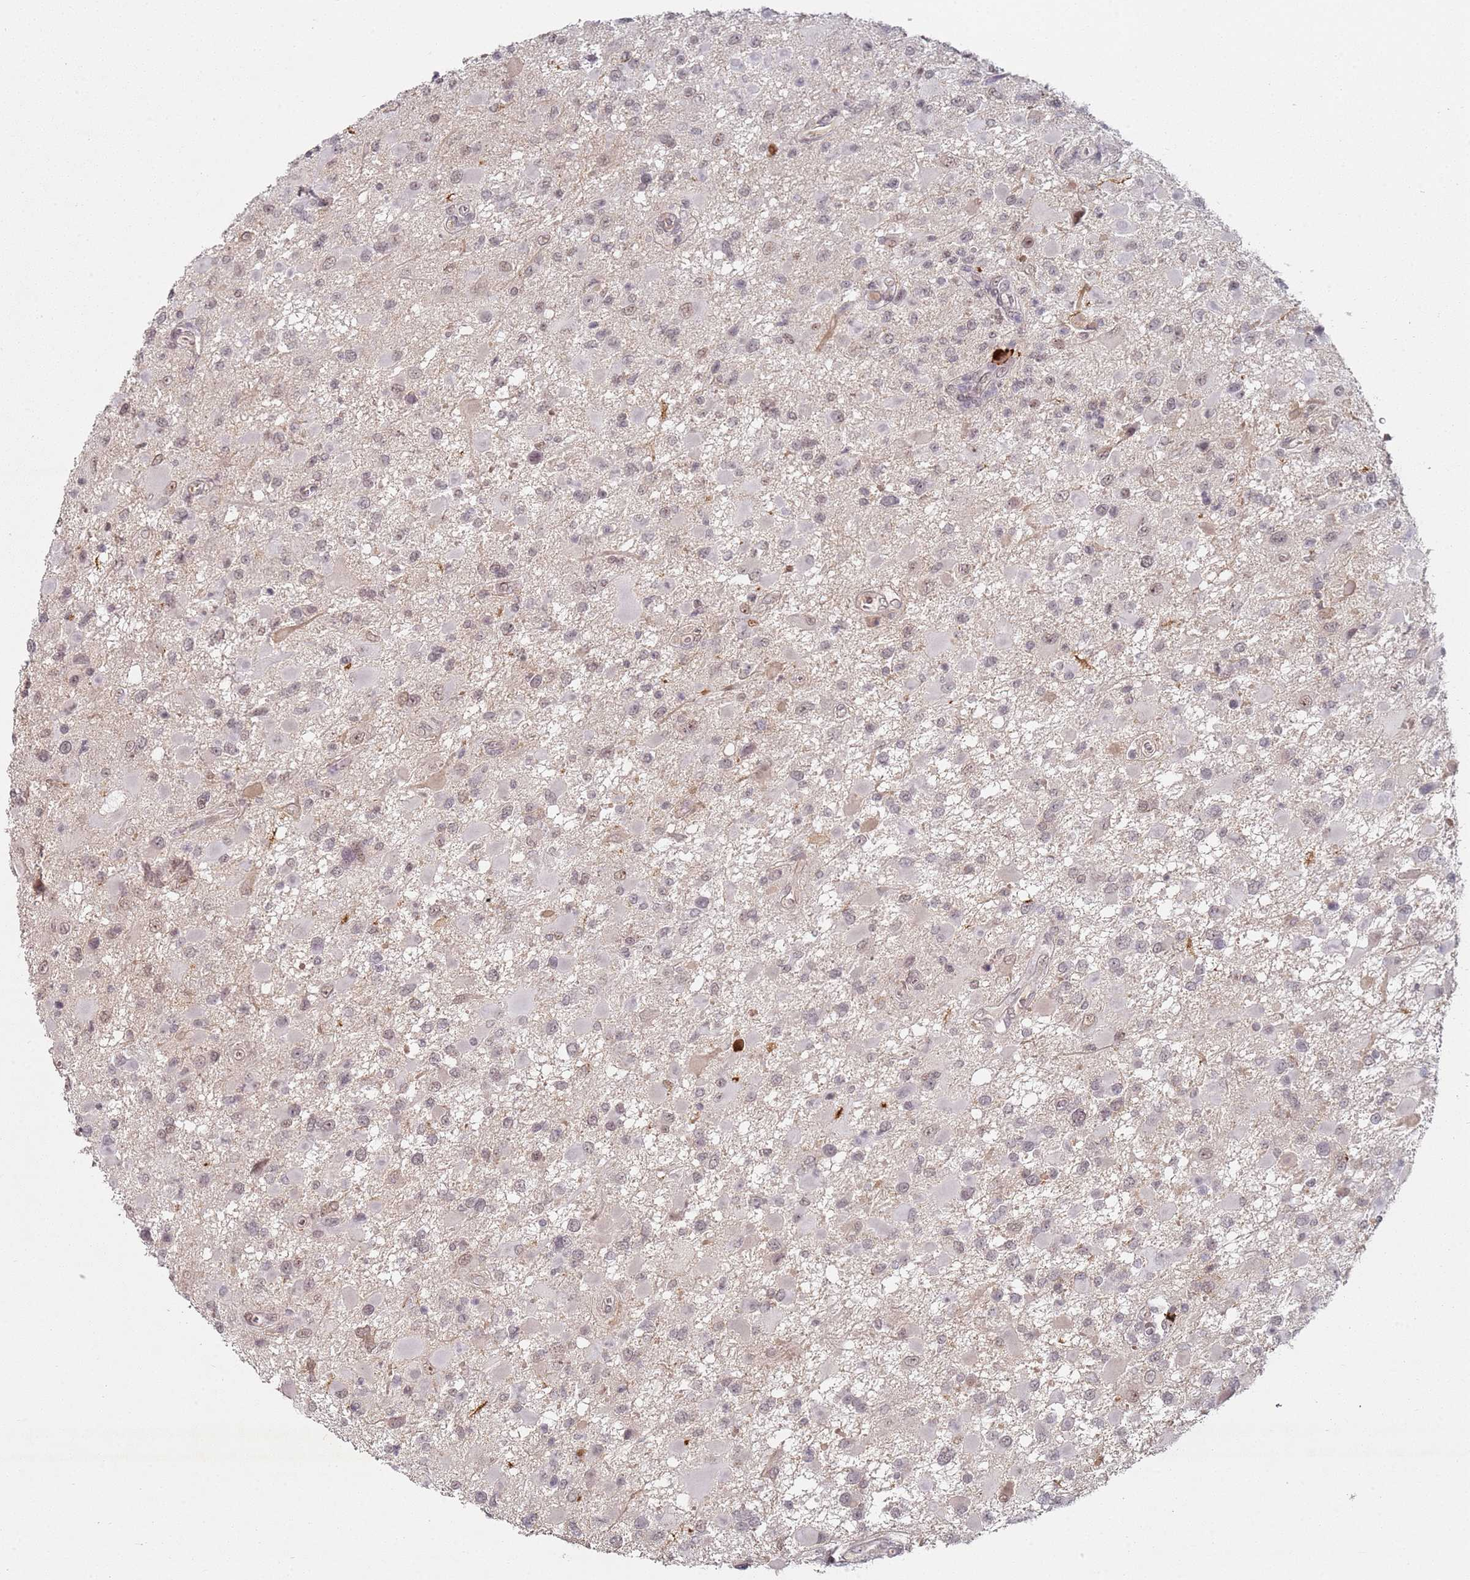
{"staining": {"intensity": "weak", "quantity": ">75%", "location": "nuclear"}, "tissue": "glioma", "cell_type": "Tumor cells", "image_type": "cancer", "snomed": [{"axis": "morphology", "description": "Glioma, malignant, High grade"}, {"axis": "topography", "description": "Brain"}], "caption": "About >75% of tumor cells in human glioma display weak nuclear protein staining as visualized by brown immunohistochemical staining.", "gene": "ATF6B", "patient": {"sex": "male", "age": 53}}